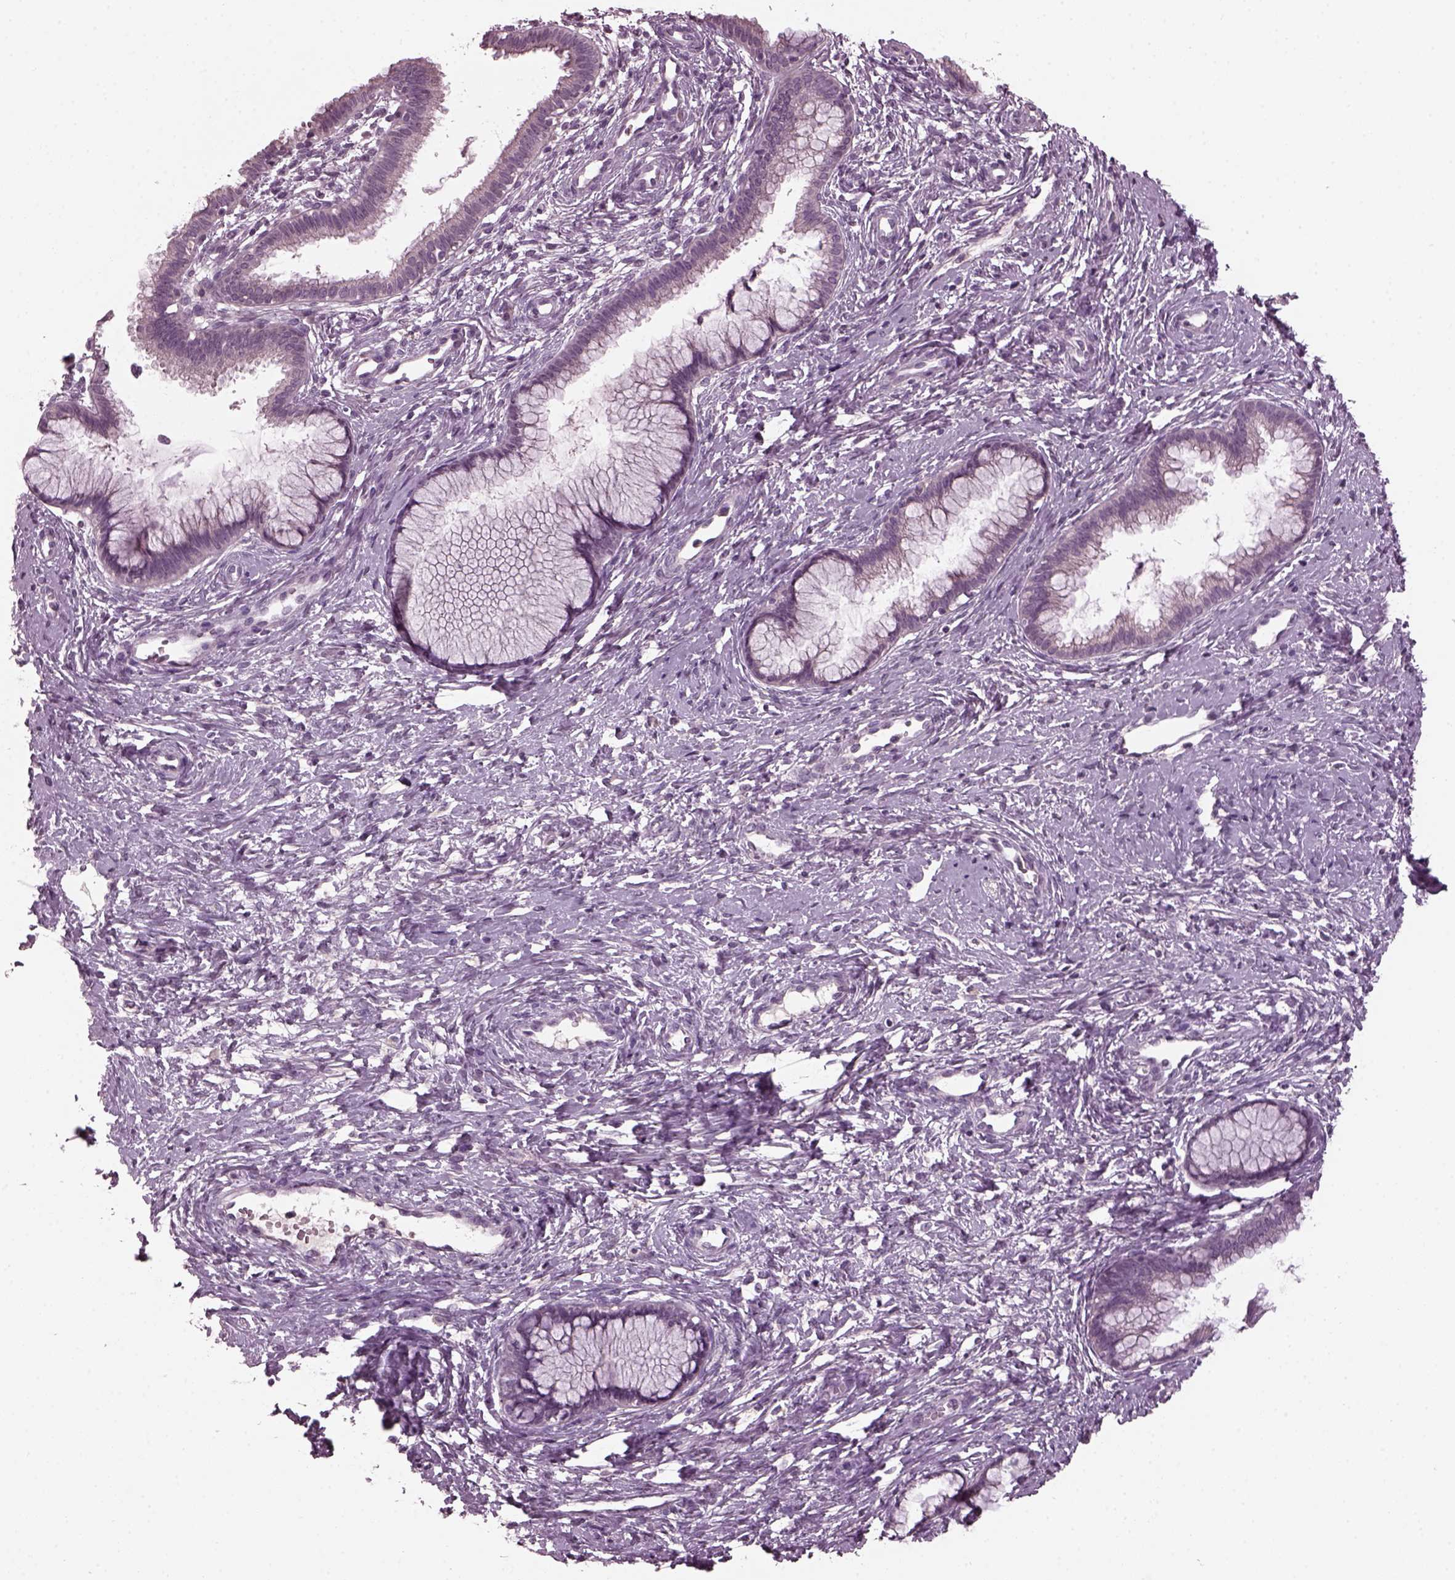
{"staining": {"intensity": "negative", "quantity": "none", "location": "none"}, "tissue": "cervical cancer", "cell_type": "Tumor cells", "image_type": "cancer", "snomed": [{"axis": "morphology", "description": "Squamous cell carcinoma, NOS"}, {"axis": "topography", "description": "Cervix"}], "caption": "DAB (3,3'-diaminobenzidine) immunohistochemical staining of squamous cell carcinoma (cervical) exhibits no significant expression in tumor cells.", "gene": "CLCN4", "patient": {"sex": "female", "age": 32}}